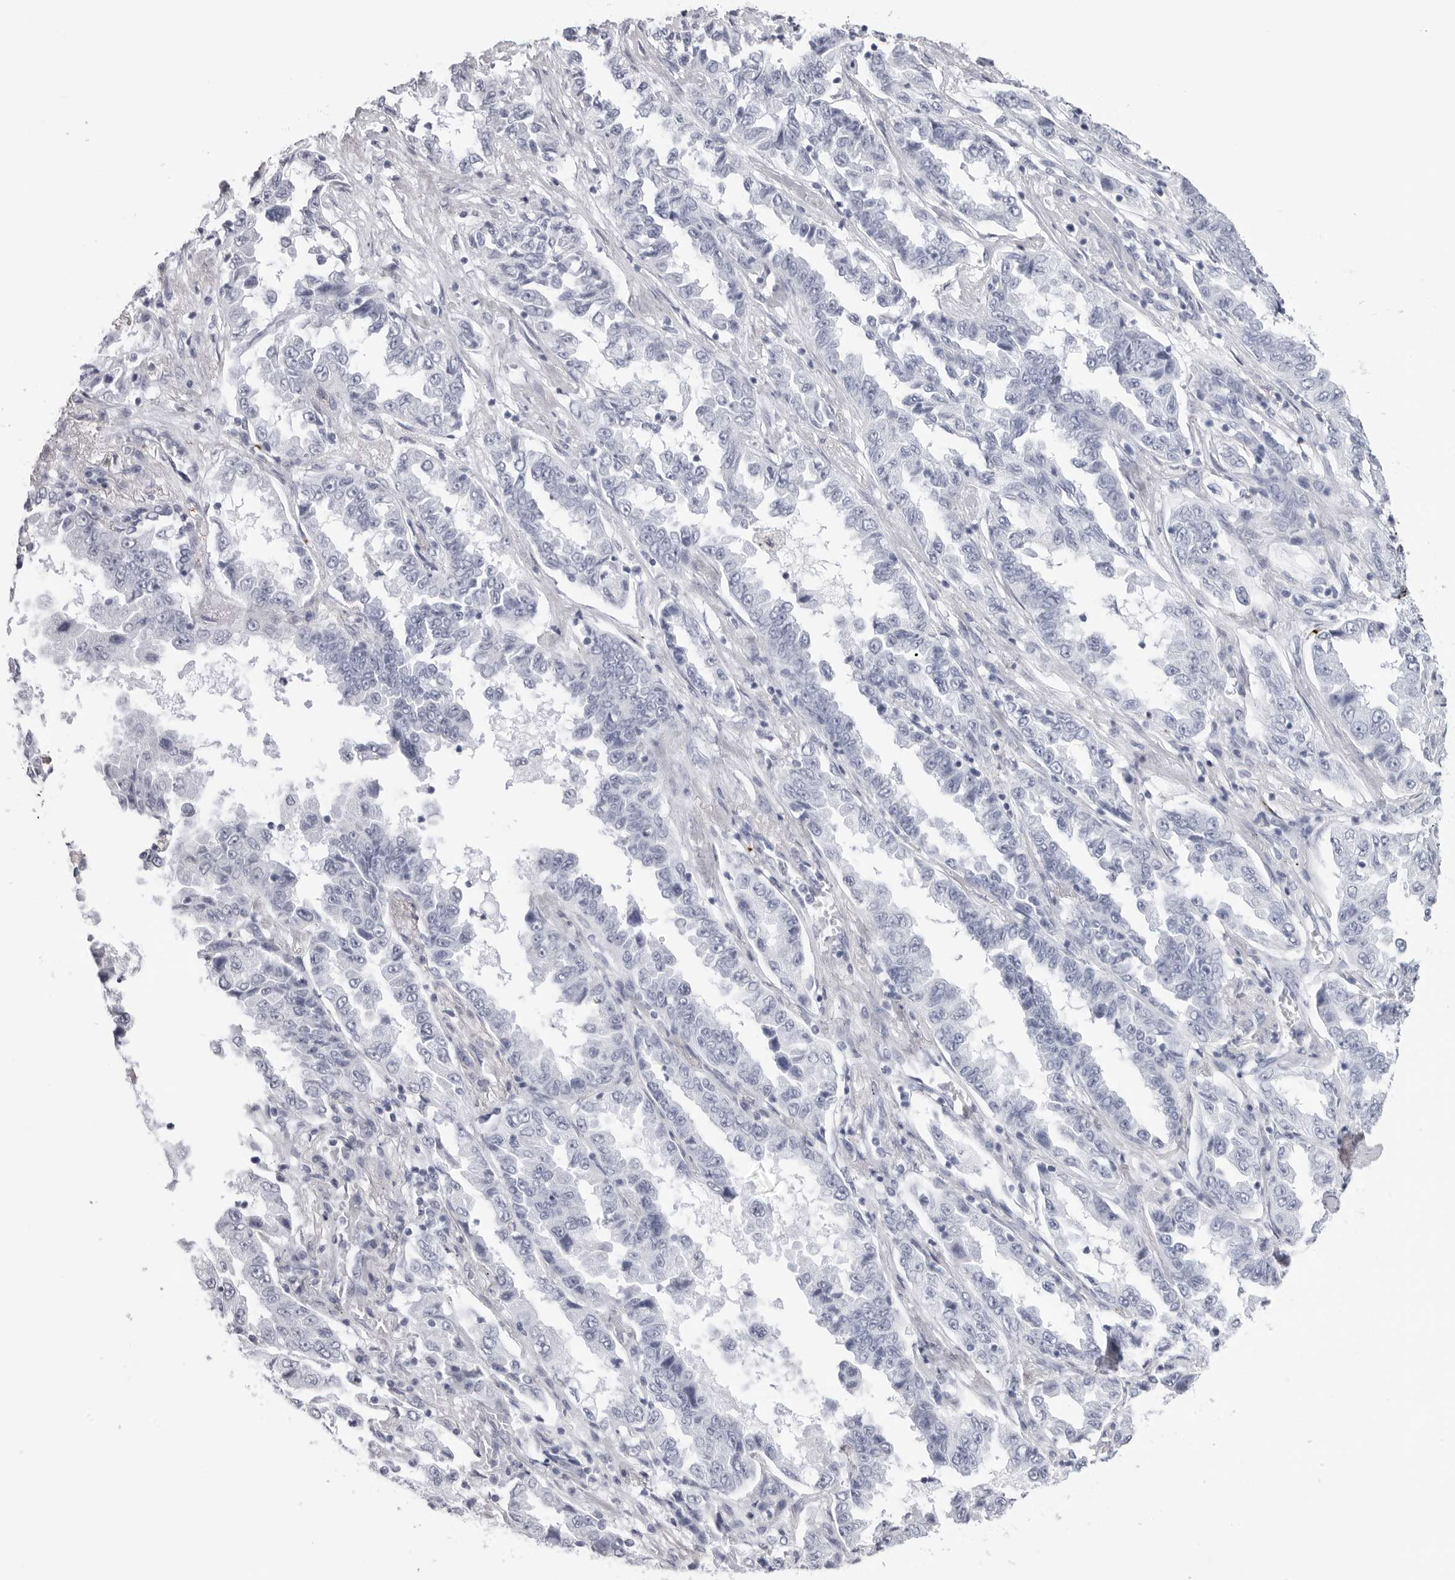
{"staining": {"intensity": "negative", "quantity": "none", "location": "none"}, "tissue": "lung cancer", "cell_type": "Tumor cells", "image_type": "cancer", "snomed": [{"axis": "morphology", "description": "Adenocarcinoma, NOS"}, {"axis": "topography", "description": "Lung"}], "caption": "This micrograph is of adenocarcinoma (lung) stained with immunohistochemistry (IHC) to label a protein in brown with the nuclei are counter-stained blue. There is no expression in tumor cells.", "gene": "CST2", "patient": {"sex": "female", "age": 51}}